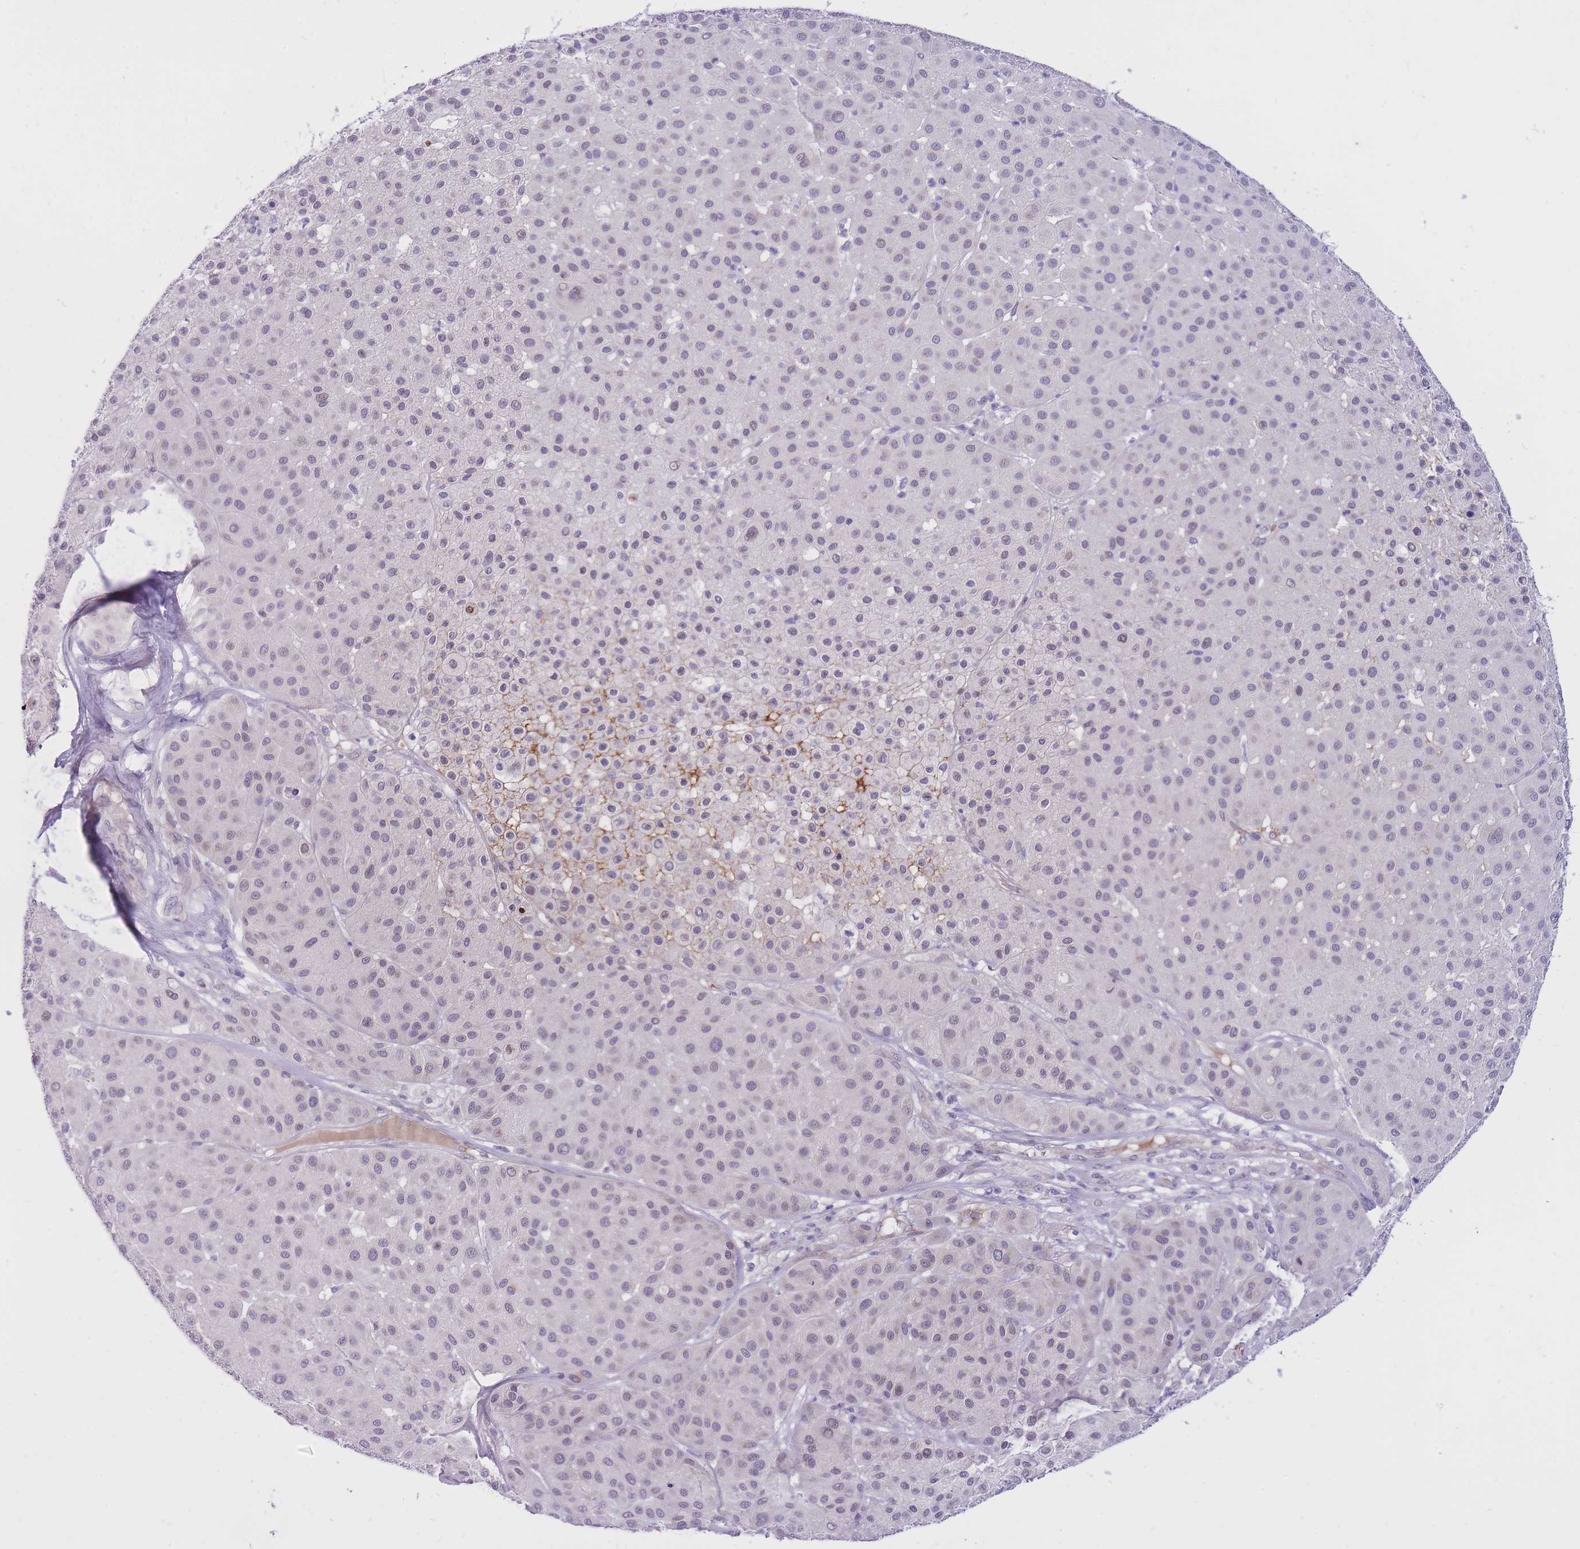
{"staining": {"intensity": "weak", "quantity": "25%-75%", "location": "nuclear"}, "tissue": "melanoma", "cell_type": "Tumor cells", "image_type": "cancer", "snomed": [{"axis": "morphology", "description": "Malignant melanoma, Metastatic site"}, {"axis": "topography", "description": "Smooth muscle"}], "caption": "A brown stain labels weak nuclear staining of a protein in human malignant melanoma (metastatic site) tumor cells.", "gene": "HOOK2", "patient": {"sex": "male", "age": 41}}